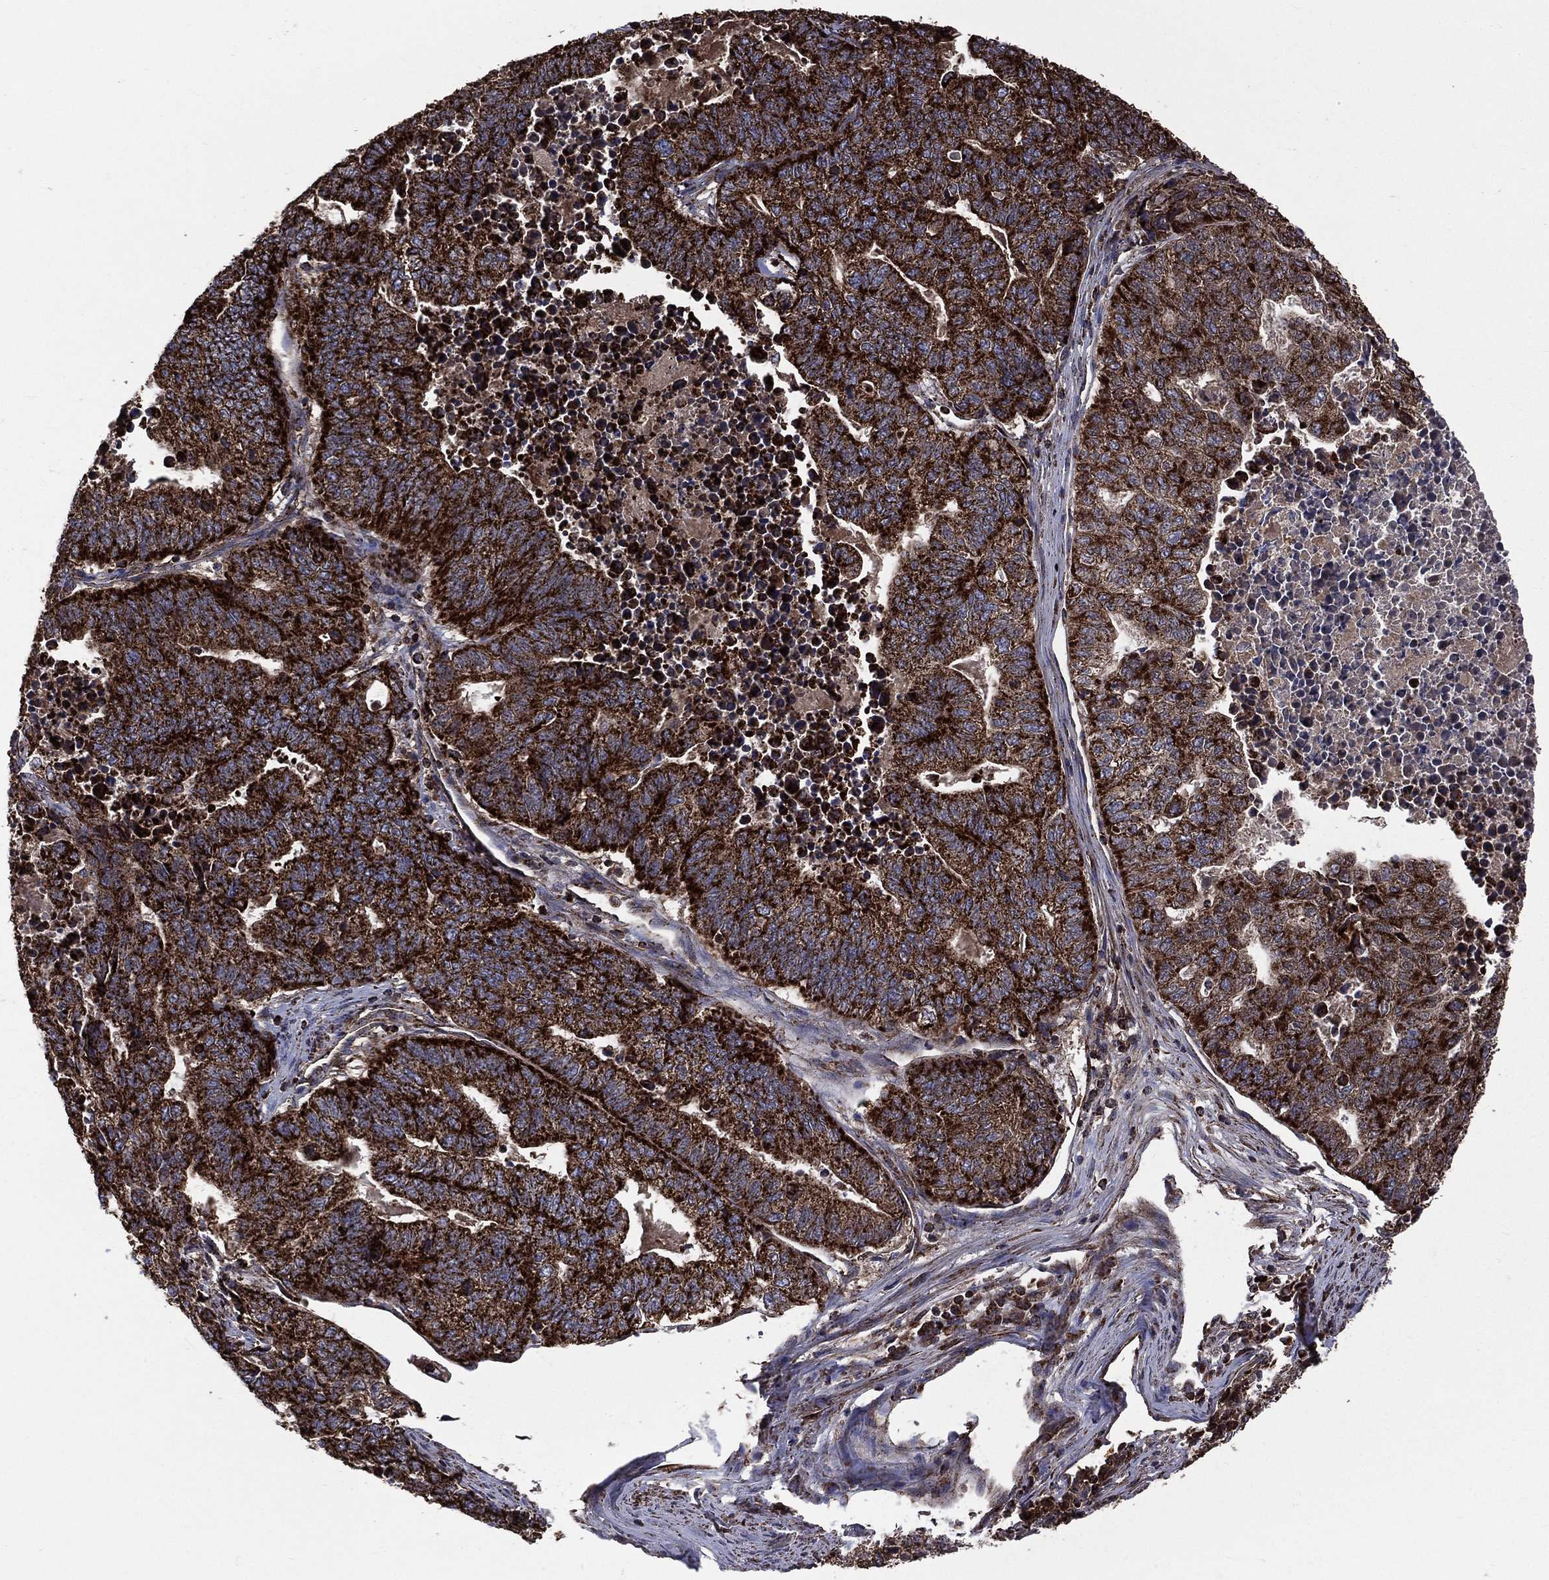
{"staining": {"intensity": "strong", "quantity": ">75%", "location": "cytoplasmic/membranous"}, "tissue": "stomach cancer", "cell_type": "Tumor cells", "image_type": "cancer", "snomed": [{"axis": "morphology", "description": "Adenocarcinoma, NOS"}, {"axis": "topography", "description": "Stomach, upper"}], "caption": "Protein expression by immunohistochemistry displays strong cytoplasmic/membranous staining in about >75% of tumor cells in stomach adenocarcinoma.", "gene": "GOT2", "patient": {"sex": "female", "age": 67}}